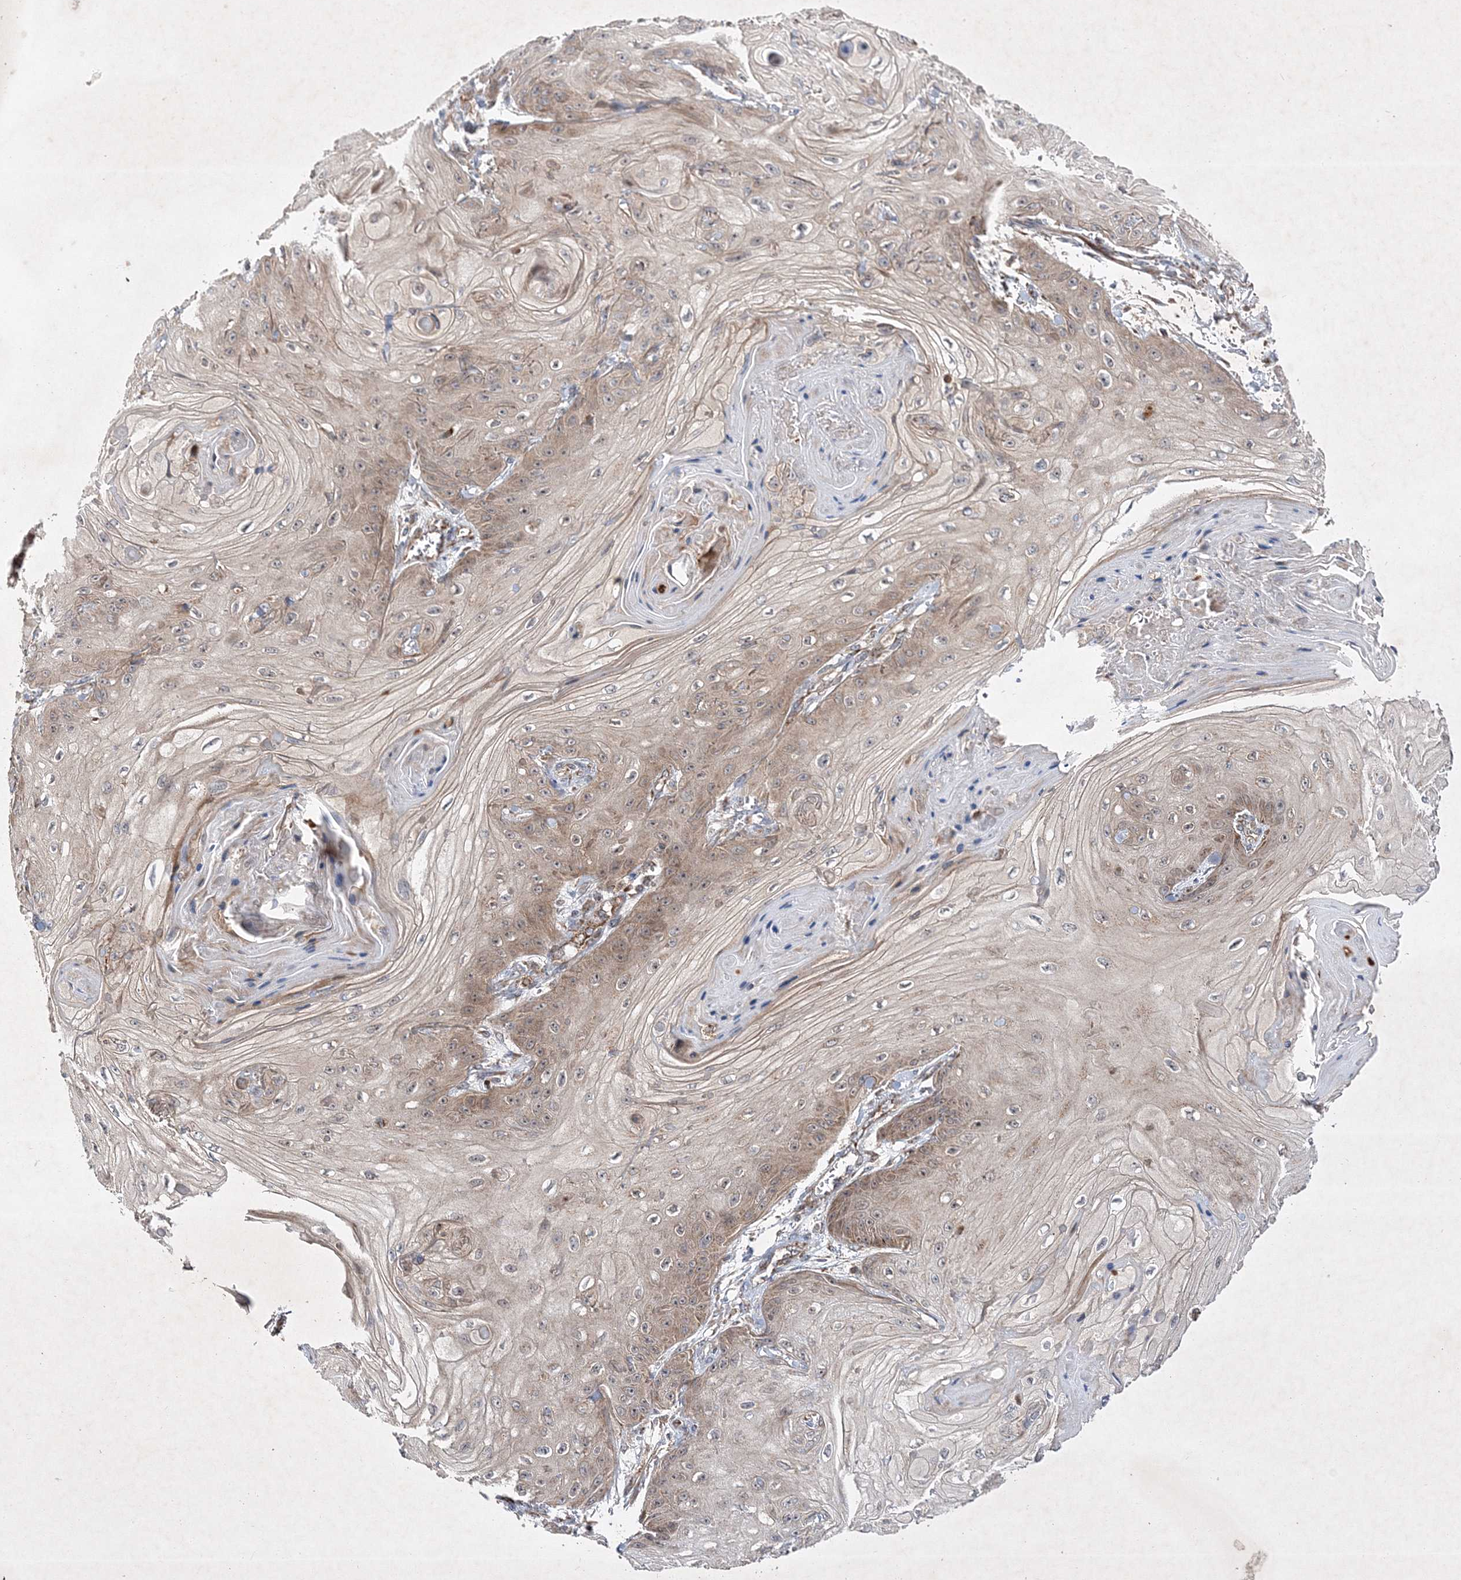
{"staining": {"intensity": "weak", "quantity": "25%-75%", "location": "cytoplasmic/membranous"}, "tissue": "skin cancer", "cell_type": "Tumor cells", "image_type": "cancer", "snomed": [{"axis": "morphology", "description": "Squamous cell carcinoma, NOS"}, {"axis": "topography", "description": "Skin"}], "caption": "Squamous cell carcinoma (skin) stained with immunohistochemistry (IHC) exhibits weak cytoplasmic/membranous staining in approximately 25%-75% of tumor cells.", "gene": "SCRN3", "patient": {"sex": "male", "age": 74}}